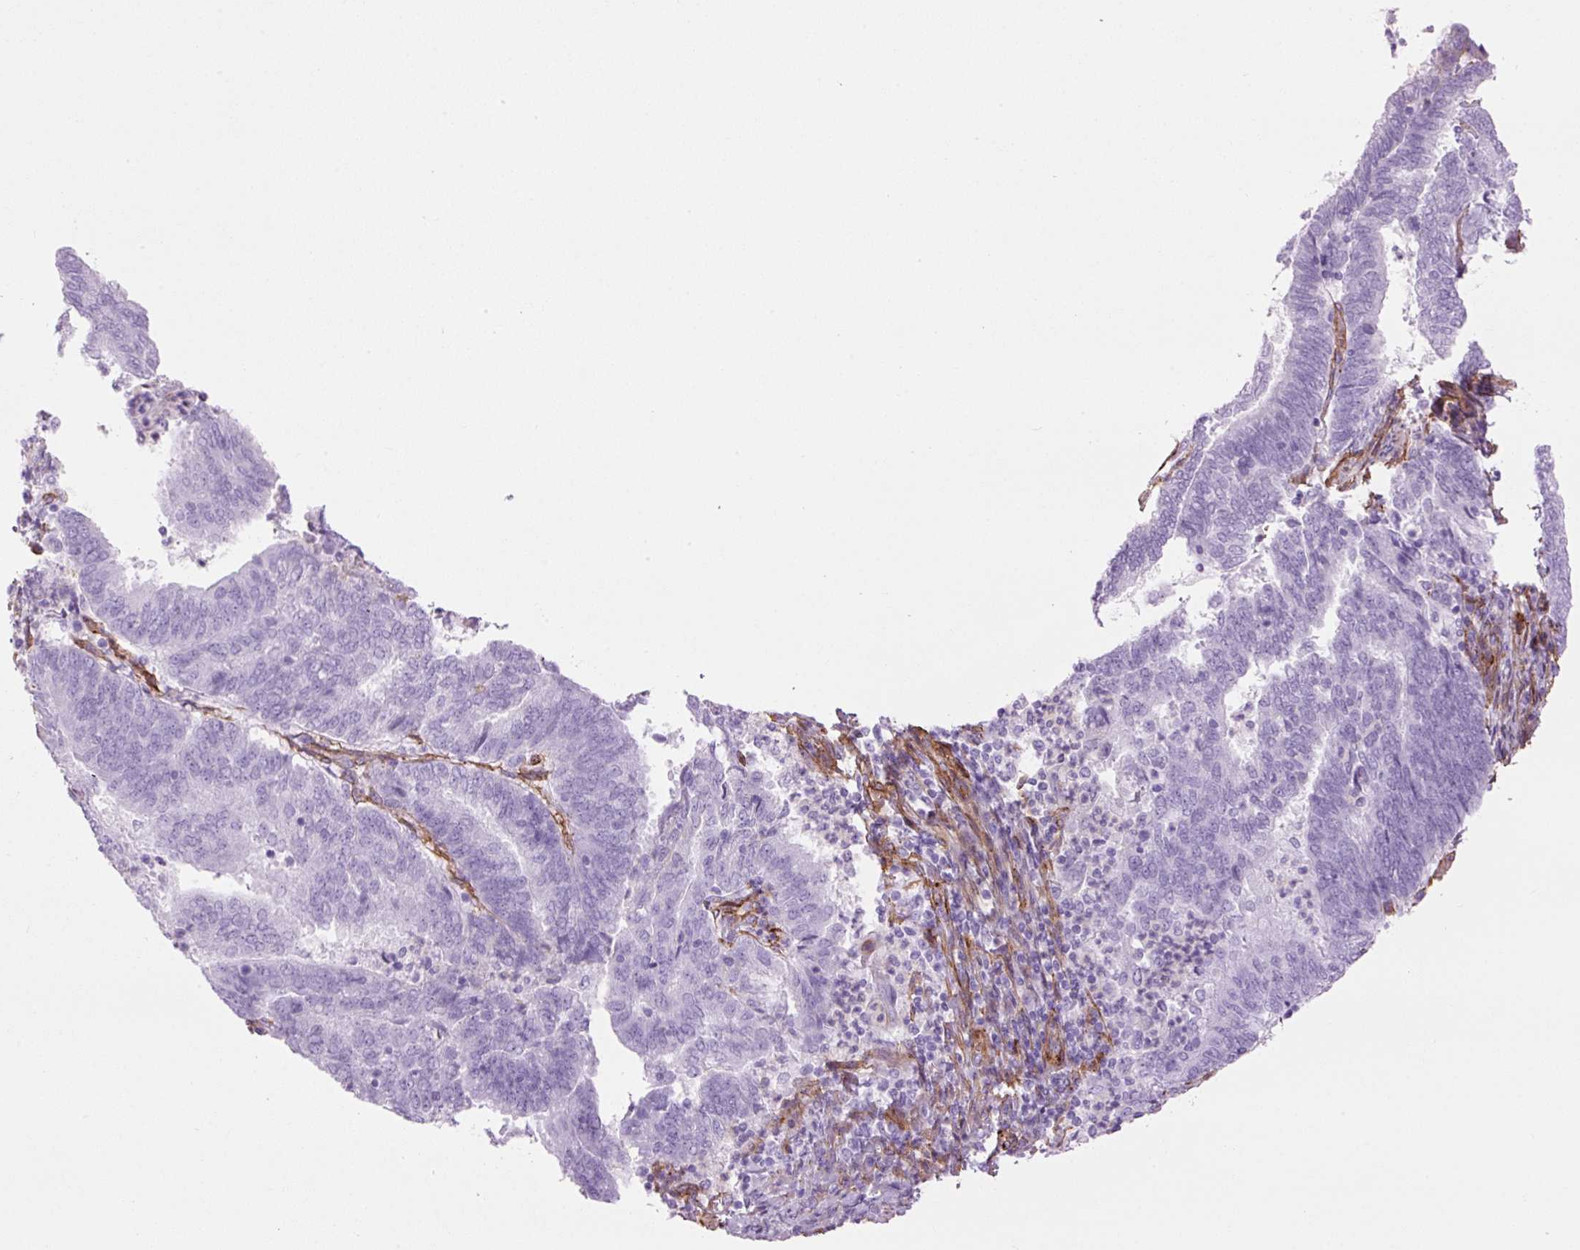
{"staining": {"intensity": "negative", "quantity": "none", "location": "none"}, "tissue": "endometrial cancer", "cell_type": "Tumor cells", "image_type": "cancer", "snomed": [{"axis": "morphology", "description": "Adenocarcinoma, NOS"}, {"axis": "topography", "description": "Endometrium"}], "caption": "This micrograph is of endometrial adenocarcinoma stained with immunohistochemistry (IHC) to label a protein in brown with the nuclei are counter-stained blue. There is no positivity in tumor cells. (DAB (3,3'-diaminobenzidine) immunohistochemistry visualized using brightfield microscopy, high magnification).", "gene": "CAV1", "patient": {"sex": "female", "age": 80}}